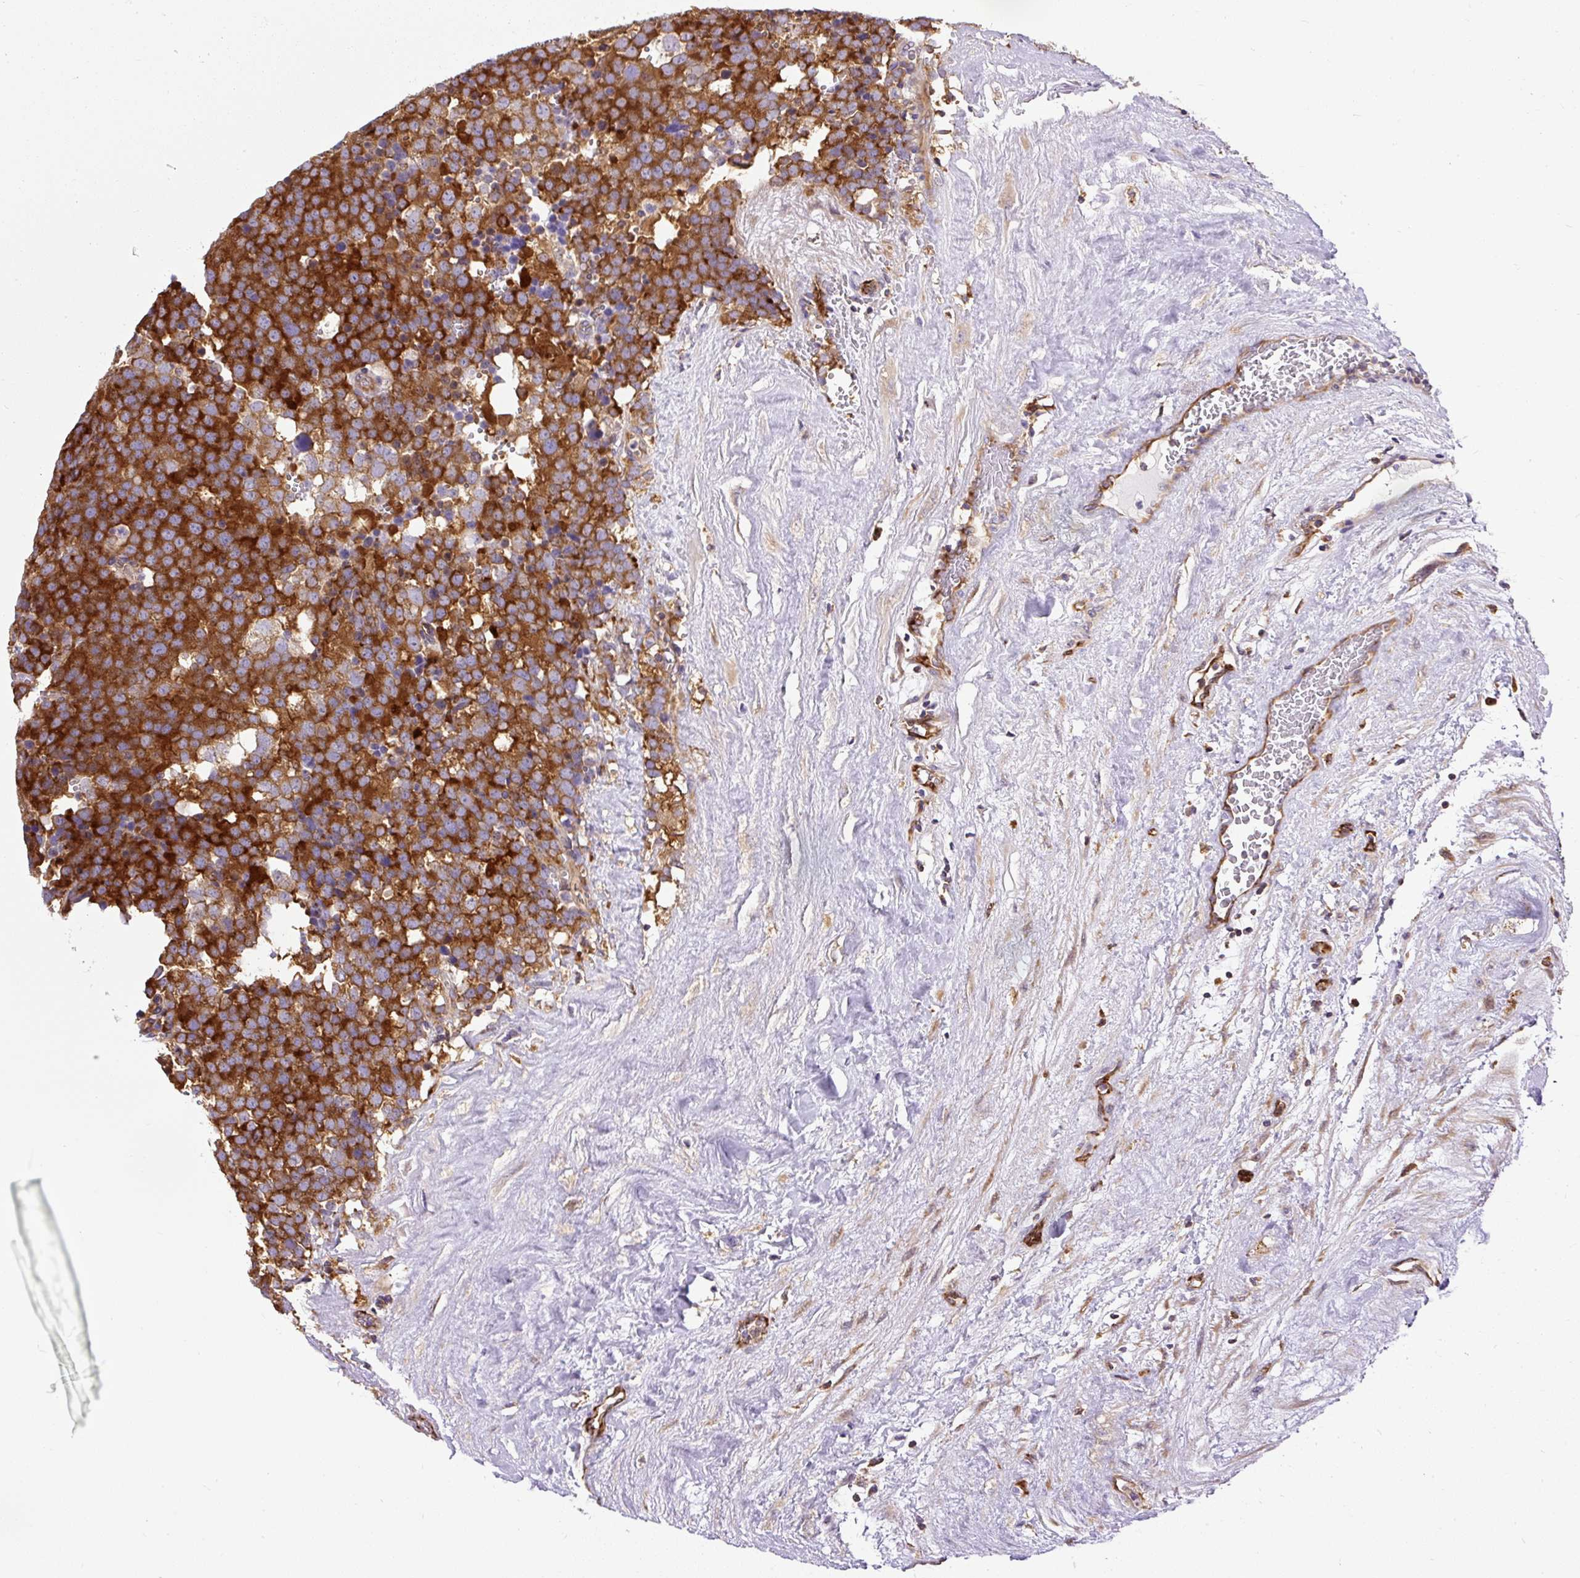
{"staining": {"intensity": "strong", "quantity": ">75%", "location": "cytoplasmic/membranous"}, "tissue": "testis cancer", "cell_type": "Tumor cells", "image_type": "cancer", "snomed": [{"axis": "morphology", "description": "Seminoma, NOS"}, {"axis": "topography", "description": "Testis"}], "caption": "Testis cancer (seminoma) was stained to show a protein in brown. There is high levels of strong cytoplasmic/membranous expression in approximately >75% of tumor cells. Immunohistochemistry (ihc) stains the protein in brown and the nuclei are stained blue.", "gene": "MAP1S", "patient": {"sex": "male", "age": 71}}